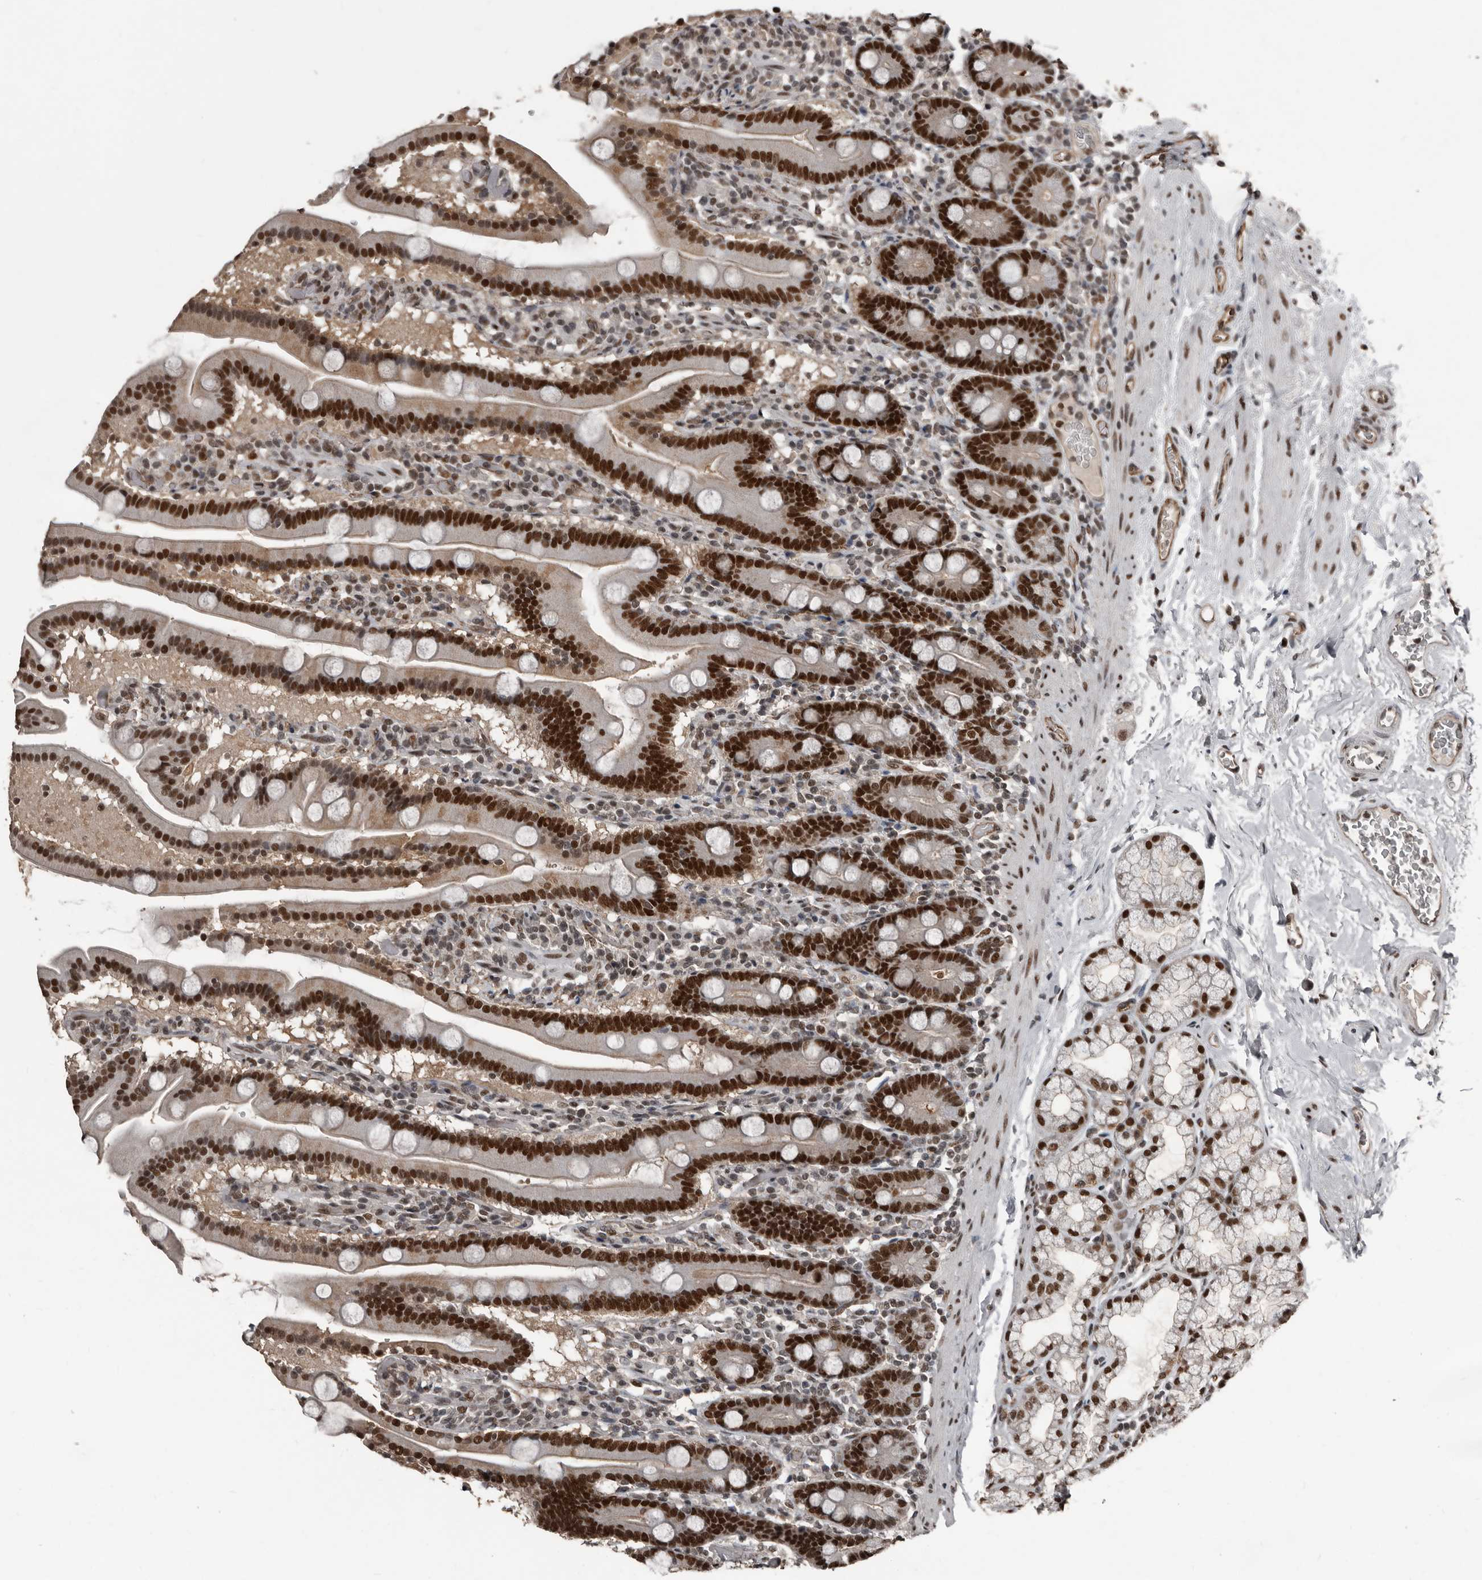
{"staining": {"intensity": "strong", "quantity": ">75%", "location": "nuclear"}, "tissue": "duodenum", "cell_type": "Glandular cells", "image_type": "normal", "snomed": [{"axis": "morphology", "description": "Normal tissue, NOS"}, {"axis": "topography", "description": "Duodenum"}], "caption": "Immunohistochemistry (DAB) staining of benign duodenum demonstrates strong nuclear protein staining in approximately >75% of glandular cells.", "gene": "CHD1L", "patient": {"sex": "male", "age": 55}}